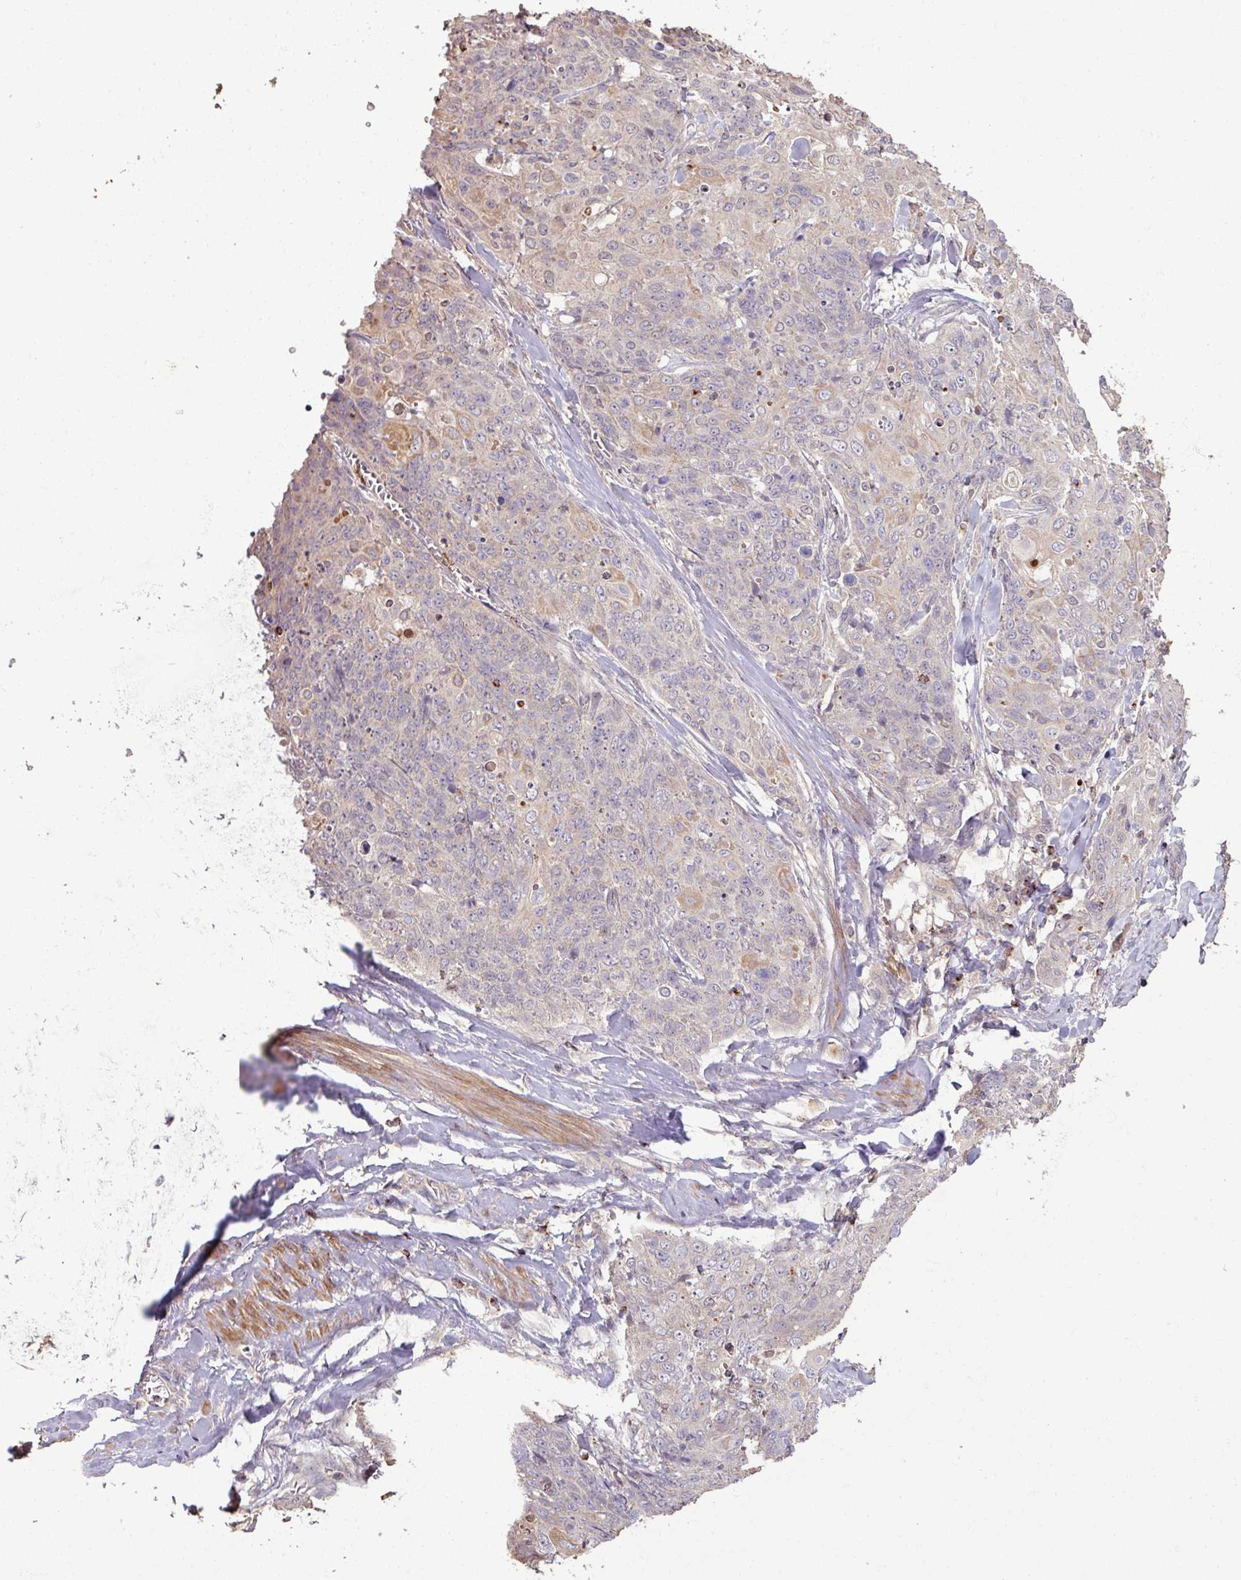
{"staining": {"intensity": "moderate", "quantity": "<25%", "location": "cytoplasmic/membranous"}, "tissue": "skin cancer", "cell_type": "Tumor cells", "image_type": "cancer", "snomed": [{"axis": "morphology", "description": "Squamous cell carcinoma, NOS"}, {"axis": "topography", "description": "Skin"}, {"axis": "topography", "description": "Vulva"}], "caption": "IHC micrograph of human skin squamous cell carcinoma stained for a protein (brown), which exhibits low levels of moderate cytoplasmic/membranous staining in about <25% of tumor cells.", "gene": "OR6B1", "patient": {"sex": "female", "age": 85}}